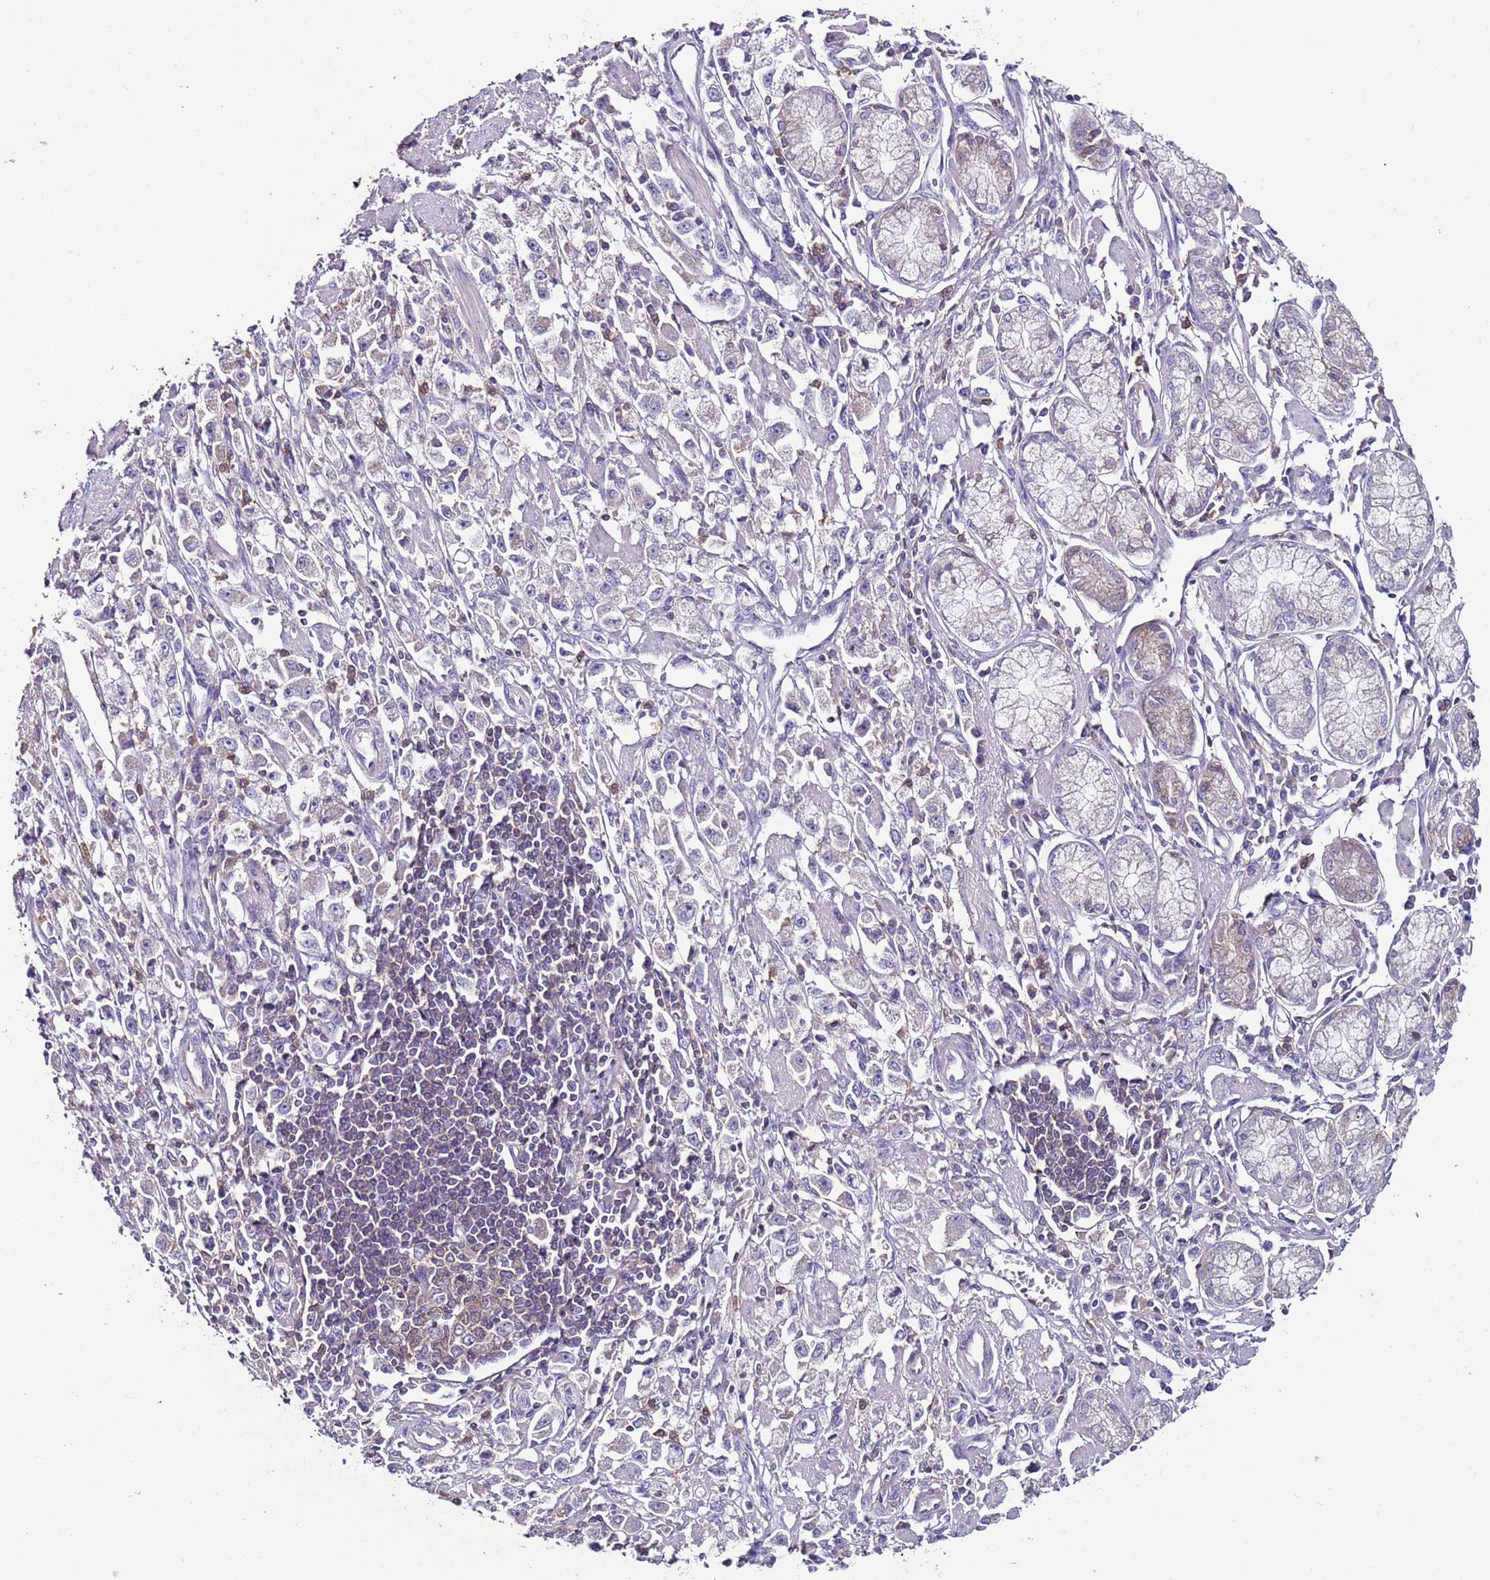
{"staining": {"intensity": "negative", "quantity": "none", "location": "none"}, "tissue": "stomach cancer", "cell_type": "Tumor cells", "image_type": "cancer", "snomed": [{"axis": "morphology", "description": "Adenocarcinoma, NOS"}, {"axis": "topography", "description": "Stomach"}], "caption": "Tumor cells are negative for protein expression in human stomach adenocarcinoma.", "gene": "IGIP", "patient": {"sex": "female", "age": 59}}